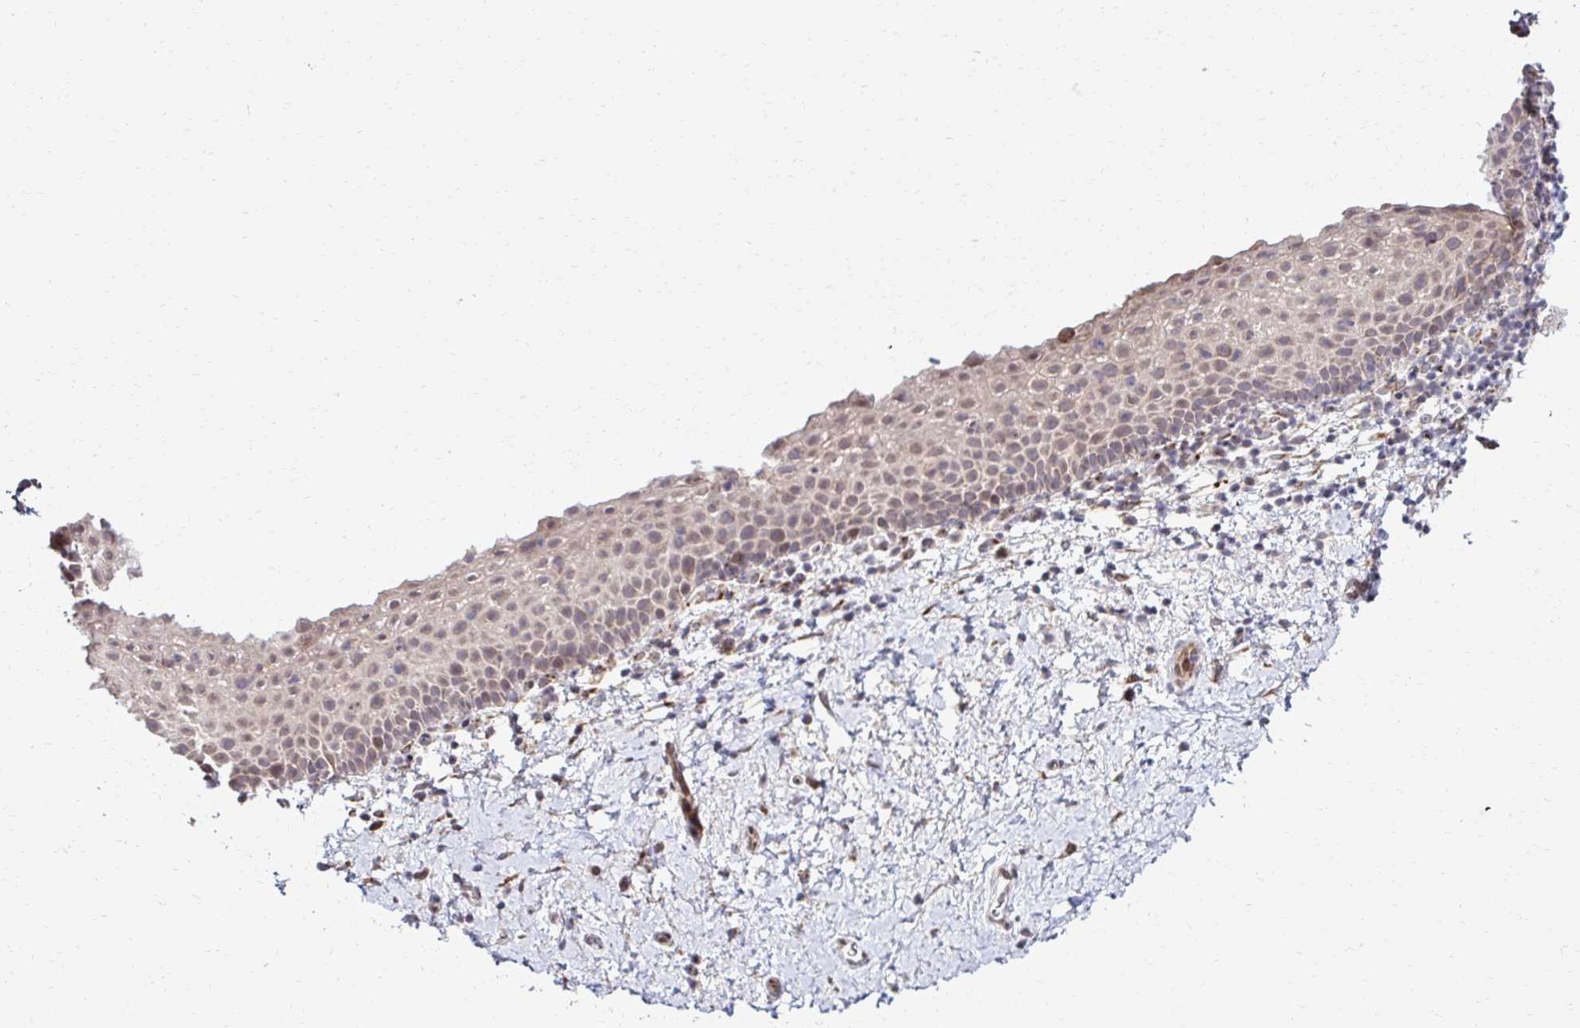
{"staining": {"intensity": "moderate", "quantity": "25%-75%", "location": "cytoplasmic/membranous"}, "tissue": "vagina", "cell_type": "Squamous epithelial cells", "image_type": "normal", "snomed": [{"axis": "morphology", "description": "Normal tissue, NOS"}, {"axis": "topography", "description": "Vagina"}], "caption": "IHC micrograph of unremarkable human vagina stained for a protein (brown), which shows medium levels of moderate cytoplasmic/membranous positivity in about 25%-75% of squamous epithelial cells.", "gene": "HPS1", "patient": {"sex": "female", "age": 61}}